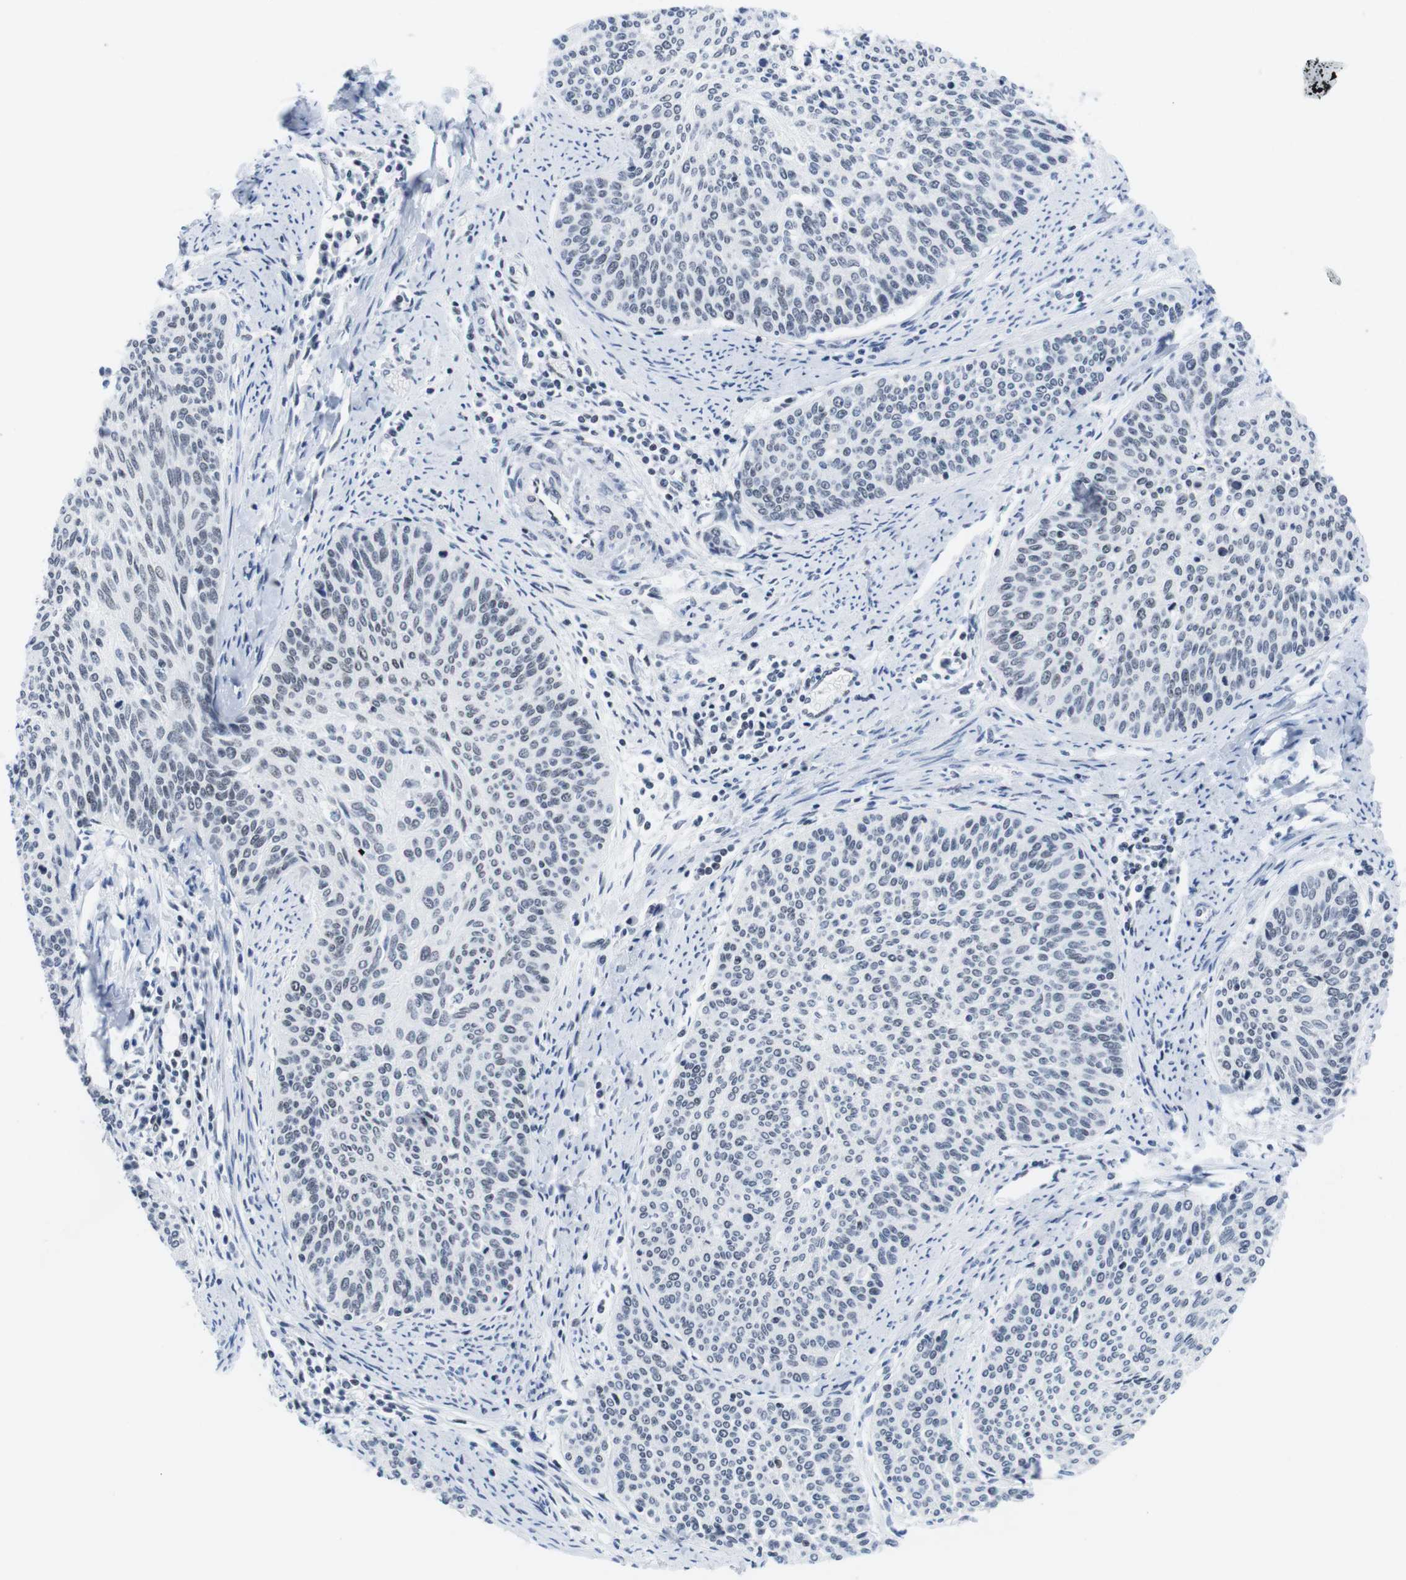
{"staining": {"intensity": "weak", "quantity": "<25%", "location": "nuclear"}, "tissue": "cervical cancer", "cell_type": "Tumor cells", "image_type": "cancer", "snomed": [{"axis": "morphology", "description": "Squamous cell carcinoma, NOS"}, {"axis": "topography", "description": "Cervix"}], "caption": "IHC photomicrograph of human cervical cancer (squamous cell carcinoma) stained for a protein (brown), which reveals no positivity in tumor cells.", "gene": "IFI16", "patient": {"sex": "female", "age": 55}}